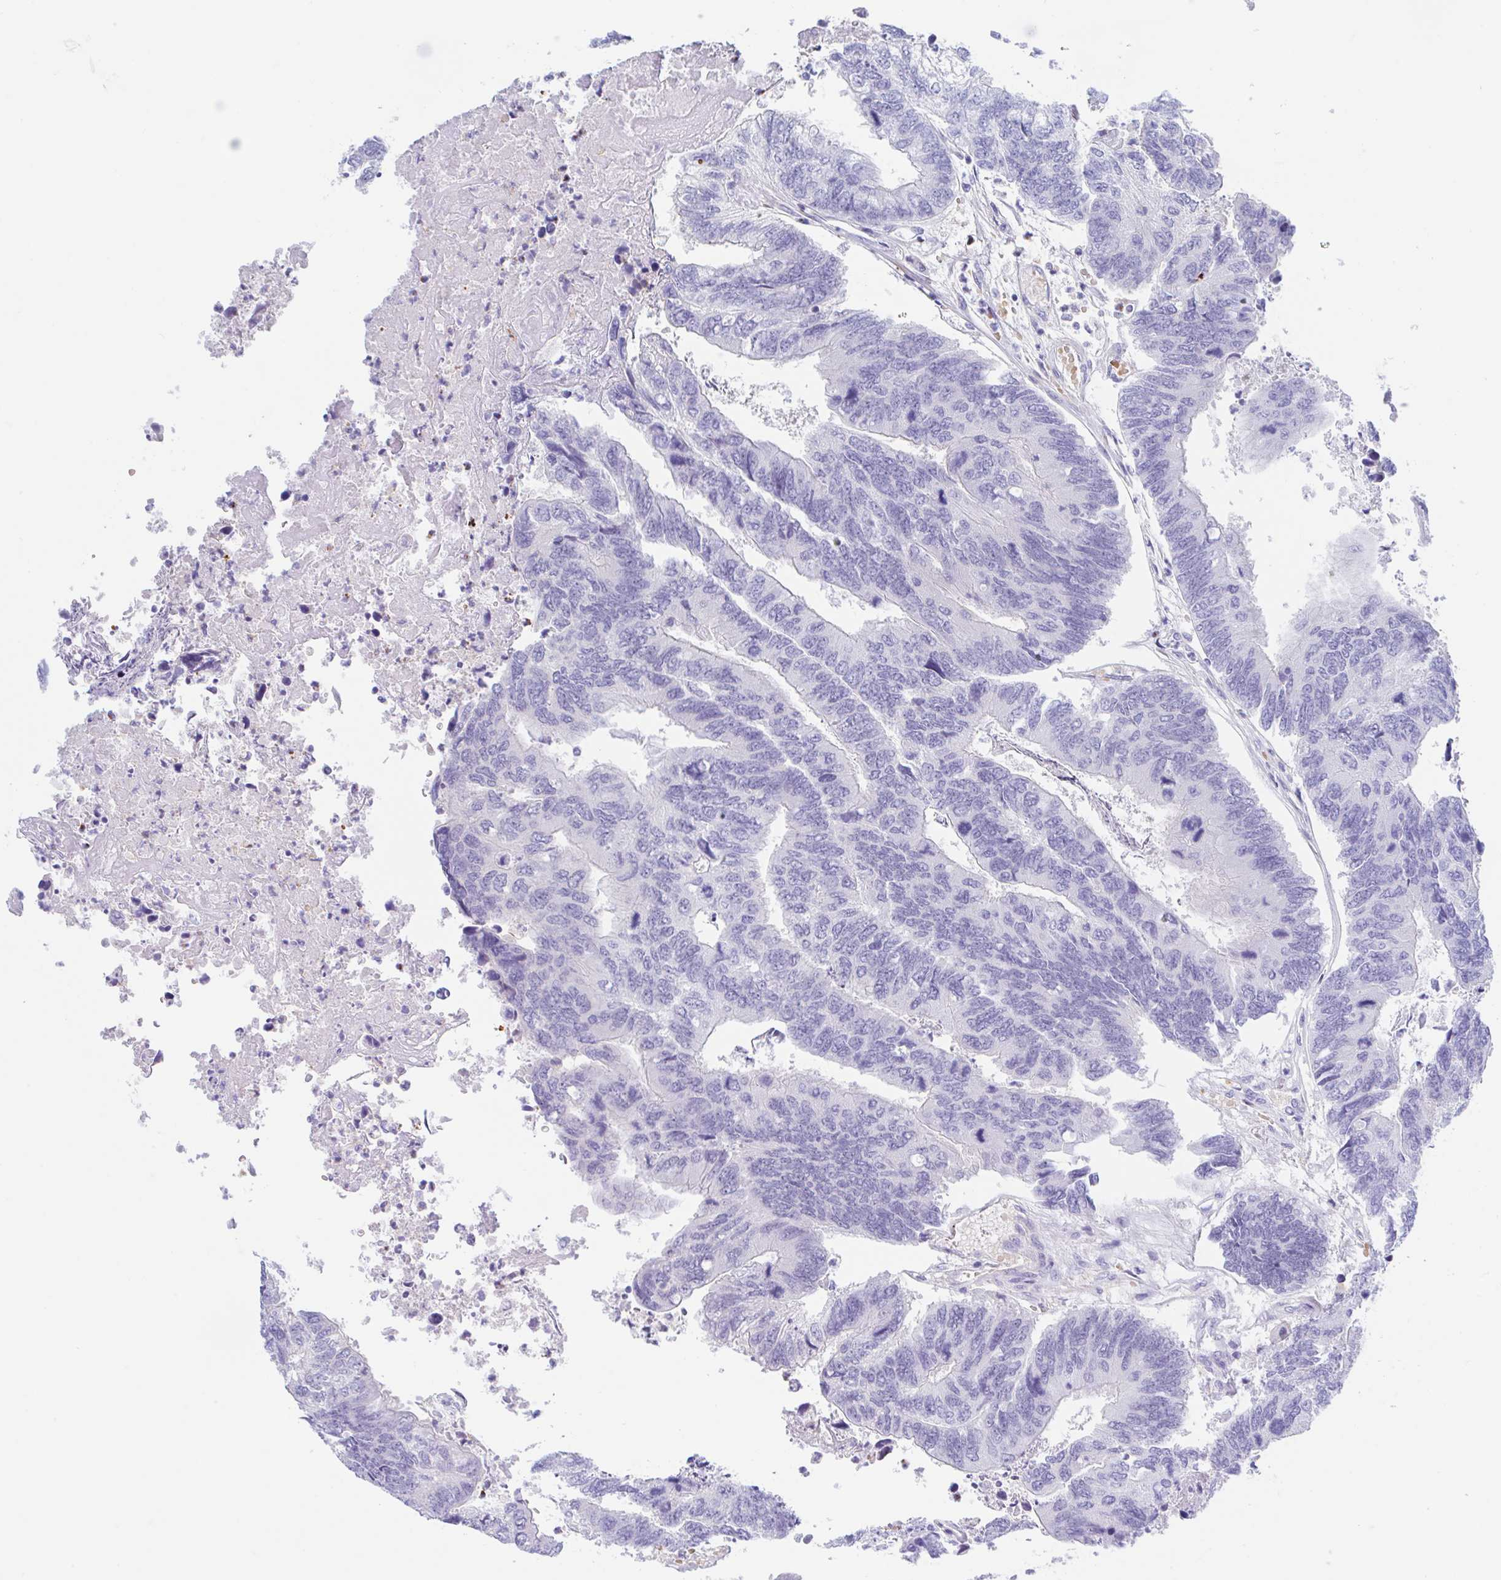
{"staining": {"intensity": "negative", "quantity": "none", "location": "none"}, "tissue": "colorectal cancer", "cell_type": "Tumor cells", "image_type": "cancer", "snomed": [{"axis": "morphology", "description": "Adenocarcinoma, NOS"}, {"axis": "topography", "description": "Colon"}], "caption": "The image demonstrates no significant expression in tumor cells of colorectal cancer.", "gene": "ANKRD9", "patient": {"sex": "female", "age": 67}}